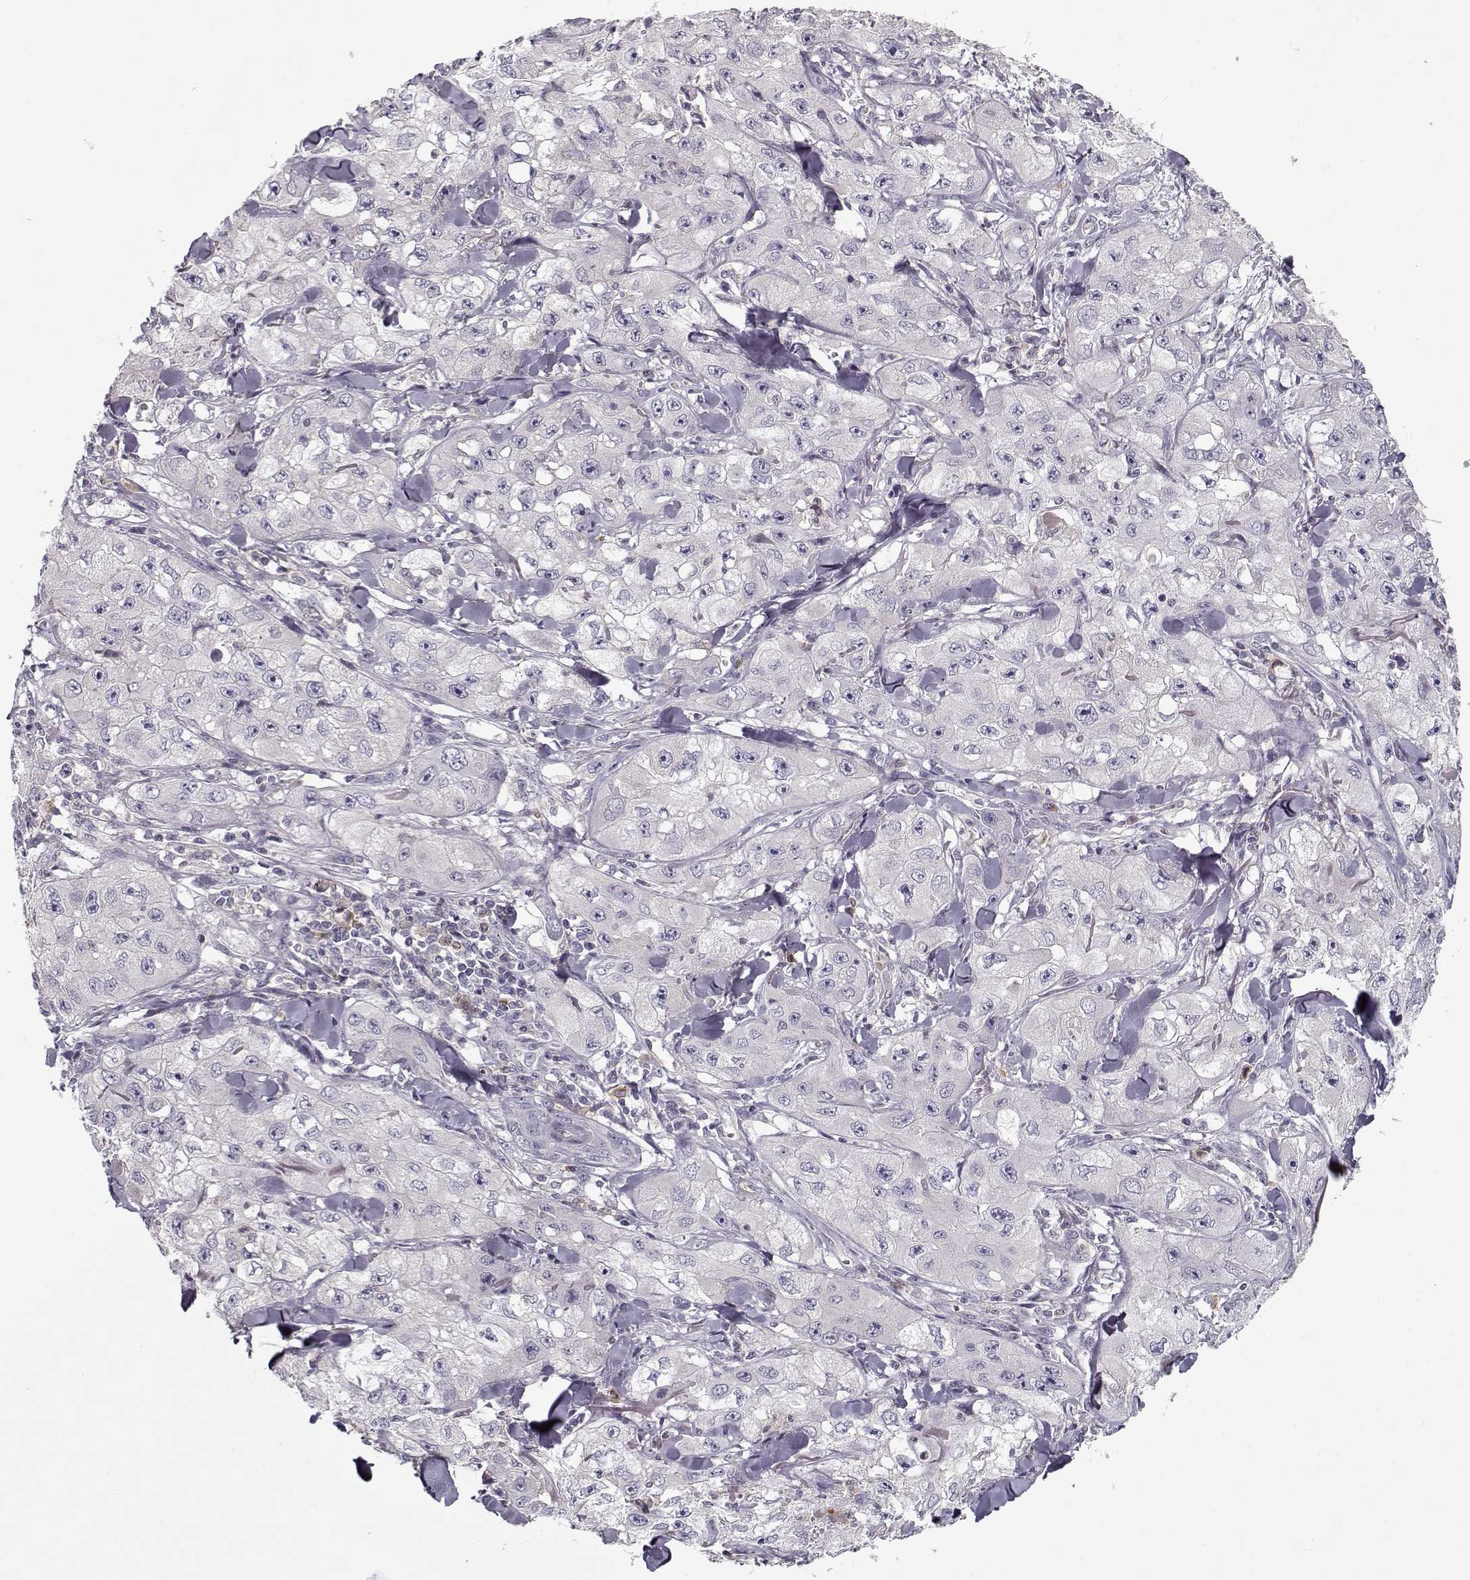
{"staining": {"intensity": "negative", "quantity": "none", "location": "none"}, "tissue": "skin cancer", "cell_type": "Tumor cells", "image_type": "cancer", "snomed": [{"axis": "morphology", "description": "Squamous cell carcinoma, NOS"}, {"axis": "topography", "description": "Skin"}, {"axis": "topography", "description": "Subcutis"}], "caption": "Tumor cells show no significant protein staining in skin cancer.", "gene": "UNC13D", "patient": {"sex": "male", "age": 73}}